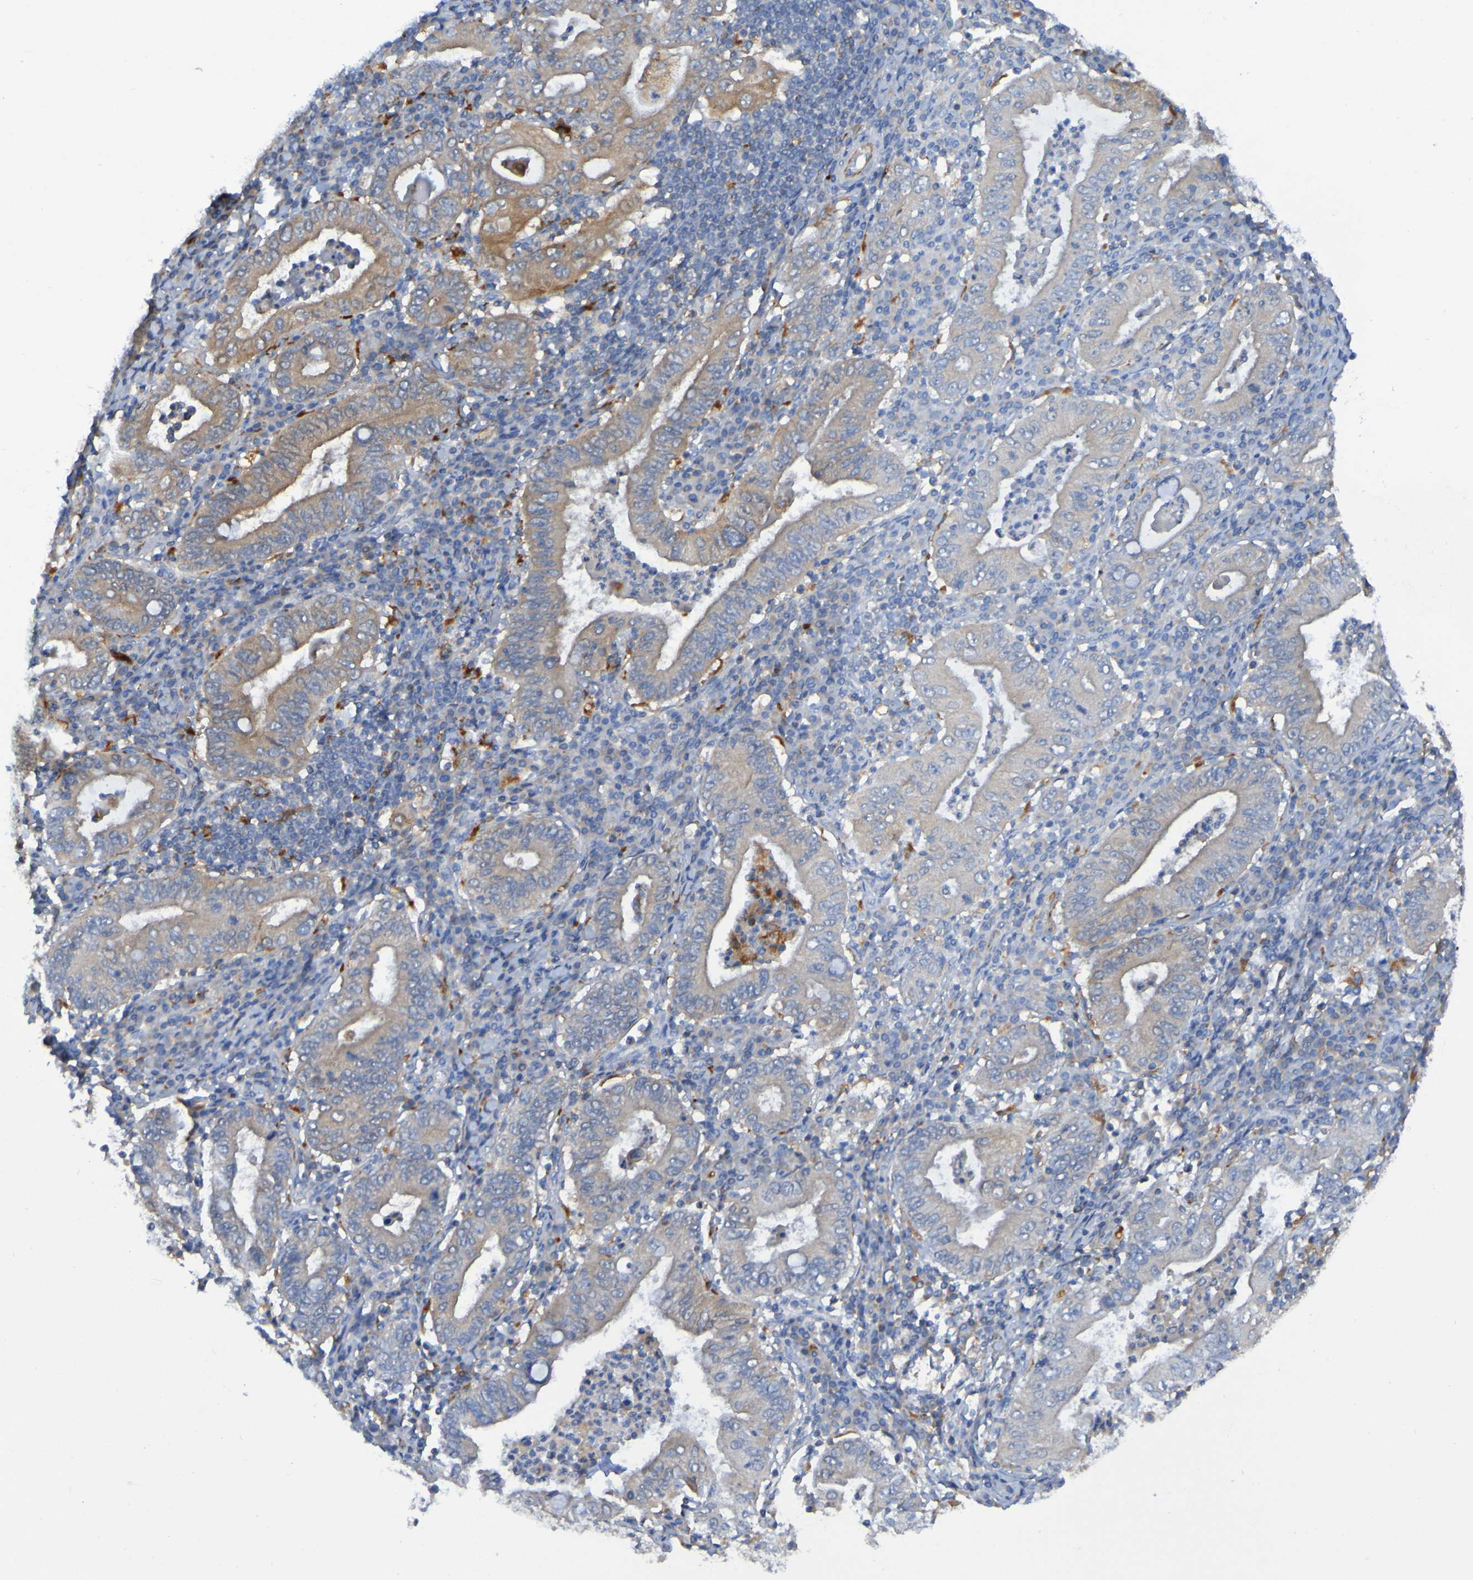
{"staining": {"intensity": "moderate", "quantity": "25%-75%", "location": "cytoplasmic/membranous"}, "tissue": "stomach cancer", "cell_type": "Tumor cells", "image_type": "cancer", "snomed": [{"axis": "morphology", "description": "Normal tissue, NOS"}, {"axis": "morphology", "description": "Adenocarcinoma, NOS"}, {"axis": "topography", "description": "Esophagus"}, {"axis": "topography", "description": "Stomach, upper"}, {"axis": "topography", "description": "Peripheral nerve tissue"}], "caption": "IHC of stomach adenocarcinoma displays medium levels of moderate cytoplasmic/membranous staining in about 25%-75% of tumor cells.", "gene": "ARHGEF16", "patient": {"sex": "male", "age": 62}}